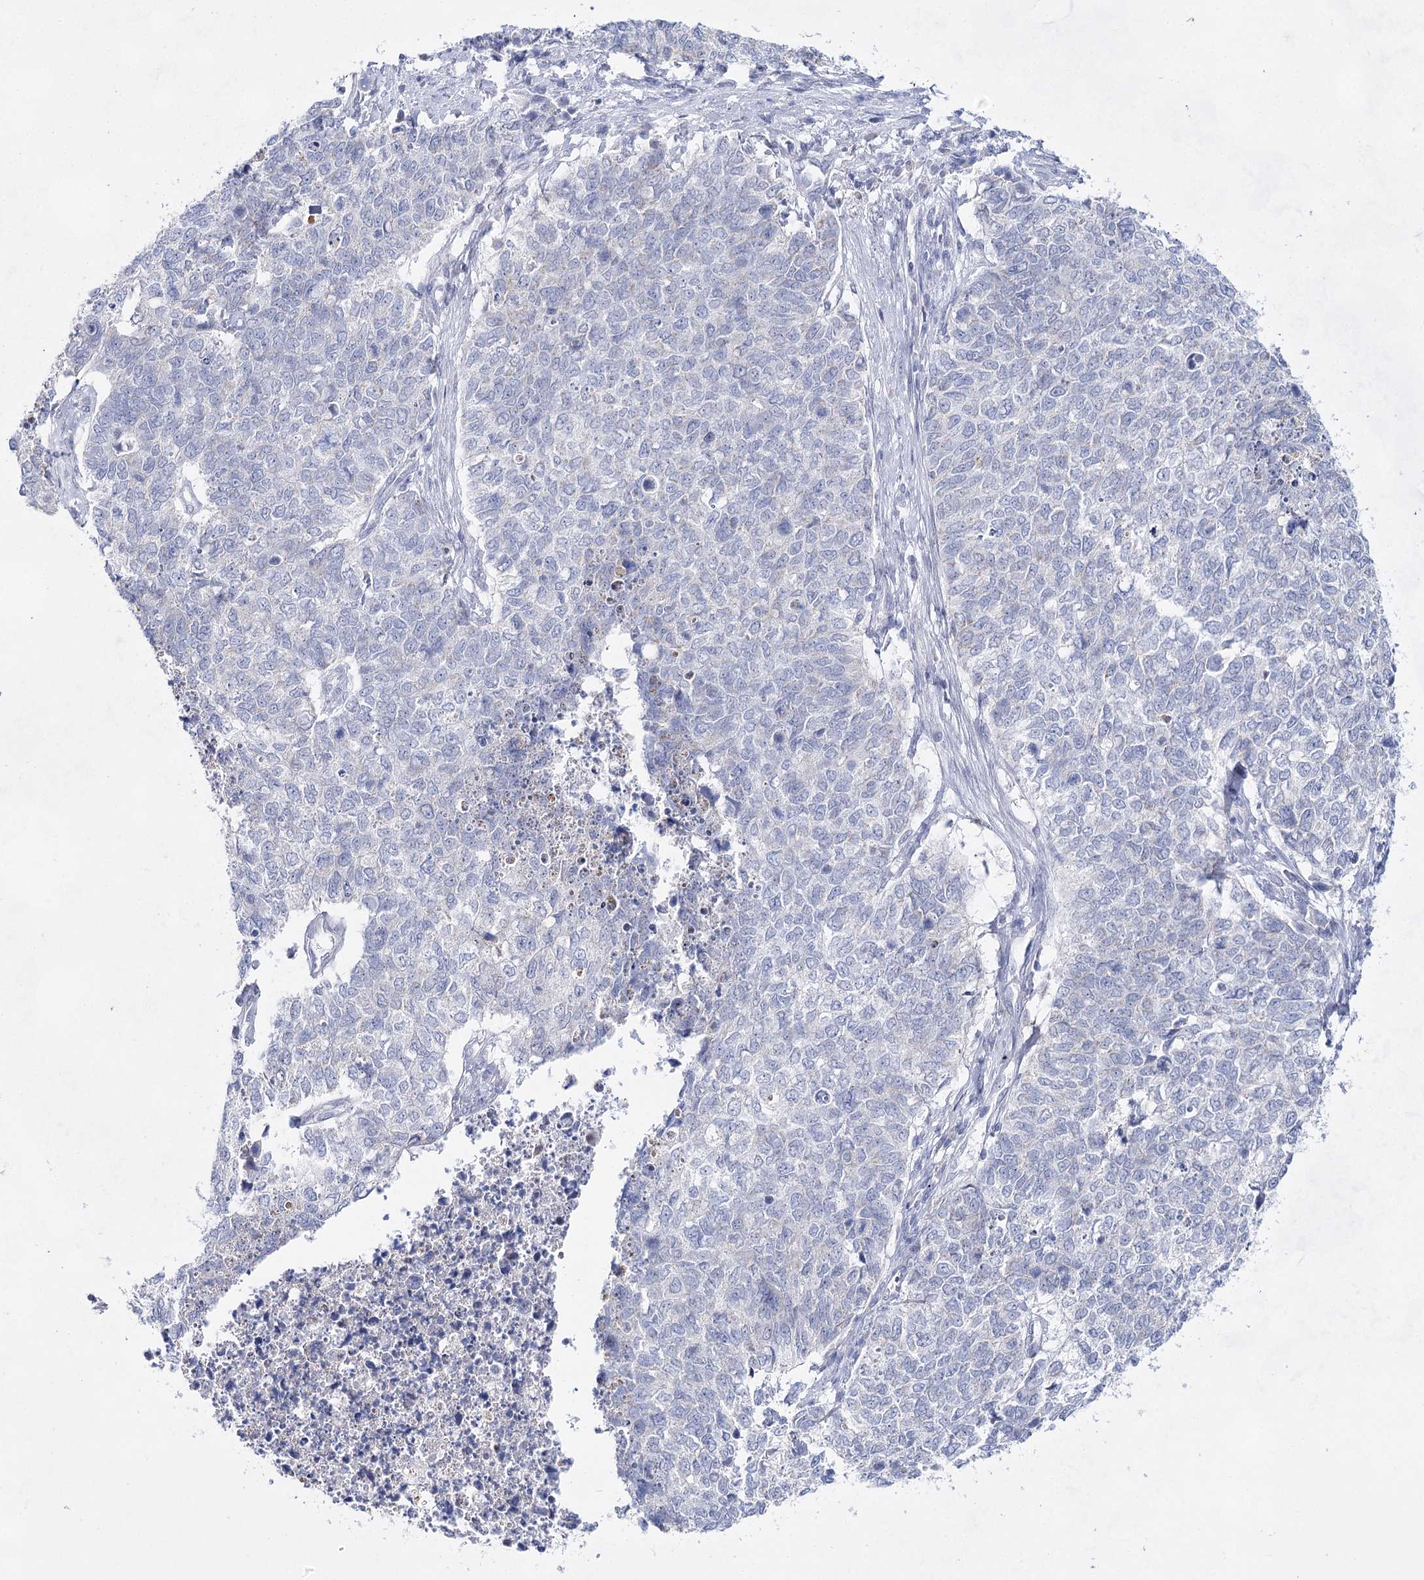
{"staining": {"intensity": "negative", "quantity": "none", "location": "none"}, "tissue": "cervical cancer", "cell_type": "Tumor cells", "image_type": "cancer", "snomed": [{"axis": "morphology", "description": "Squamous cell carcinoma, NOS"}, {"axis": "topography", "description": "Cervix"}], "caption": "Tumor cells show no significant protein expression in cervical squamous cell carcinoma. (Immunohistochemistry (ihc), brightfield microscopy, high magnification).", "gene": "BPHL", "patient": {"sex": "female", "age": 63}}